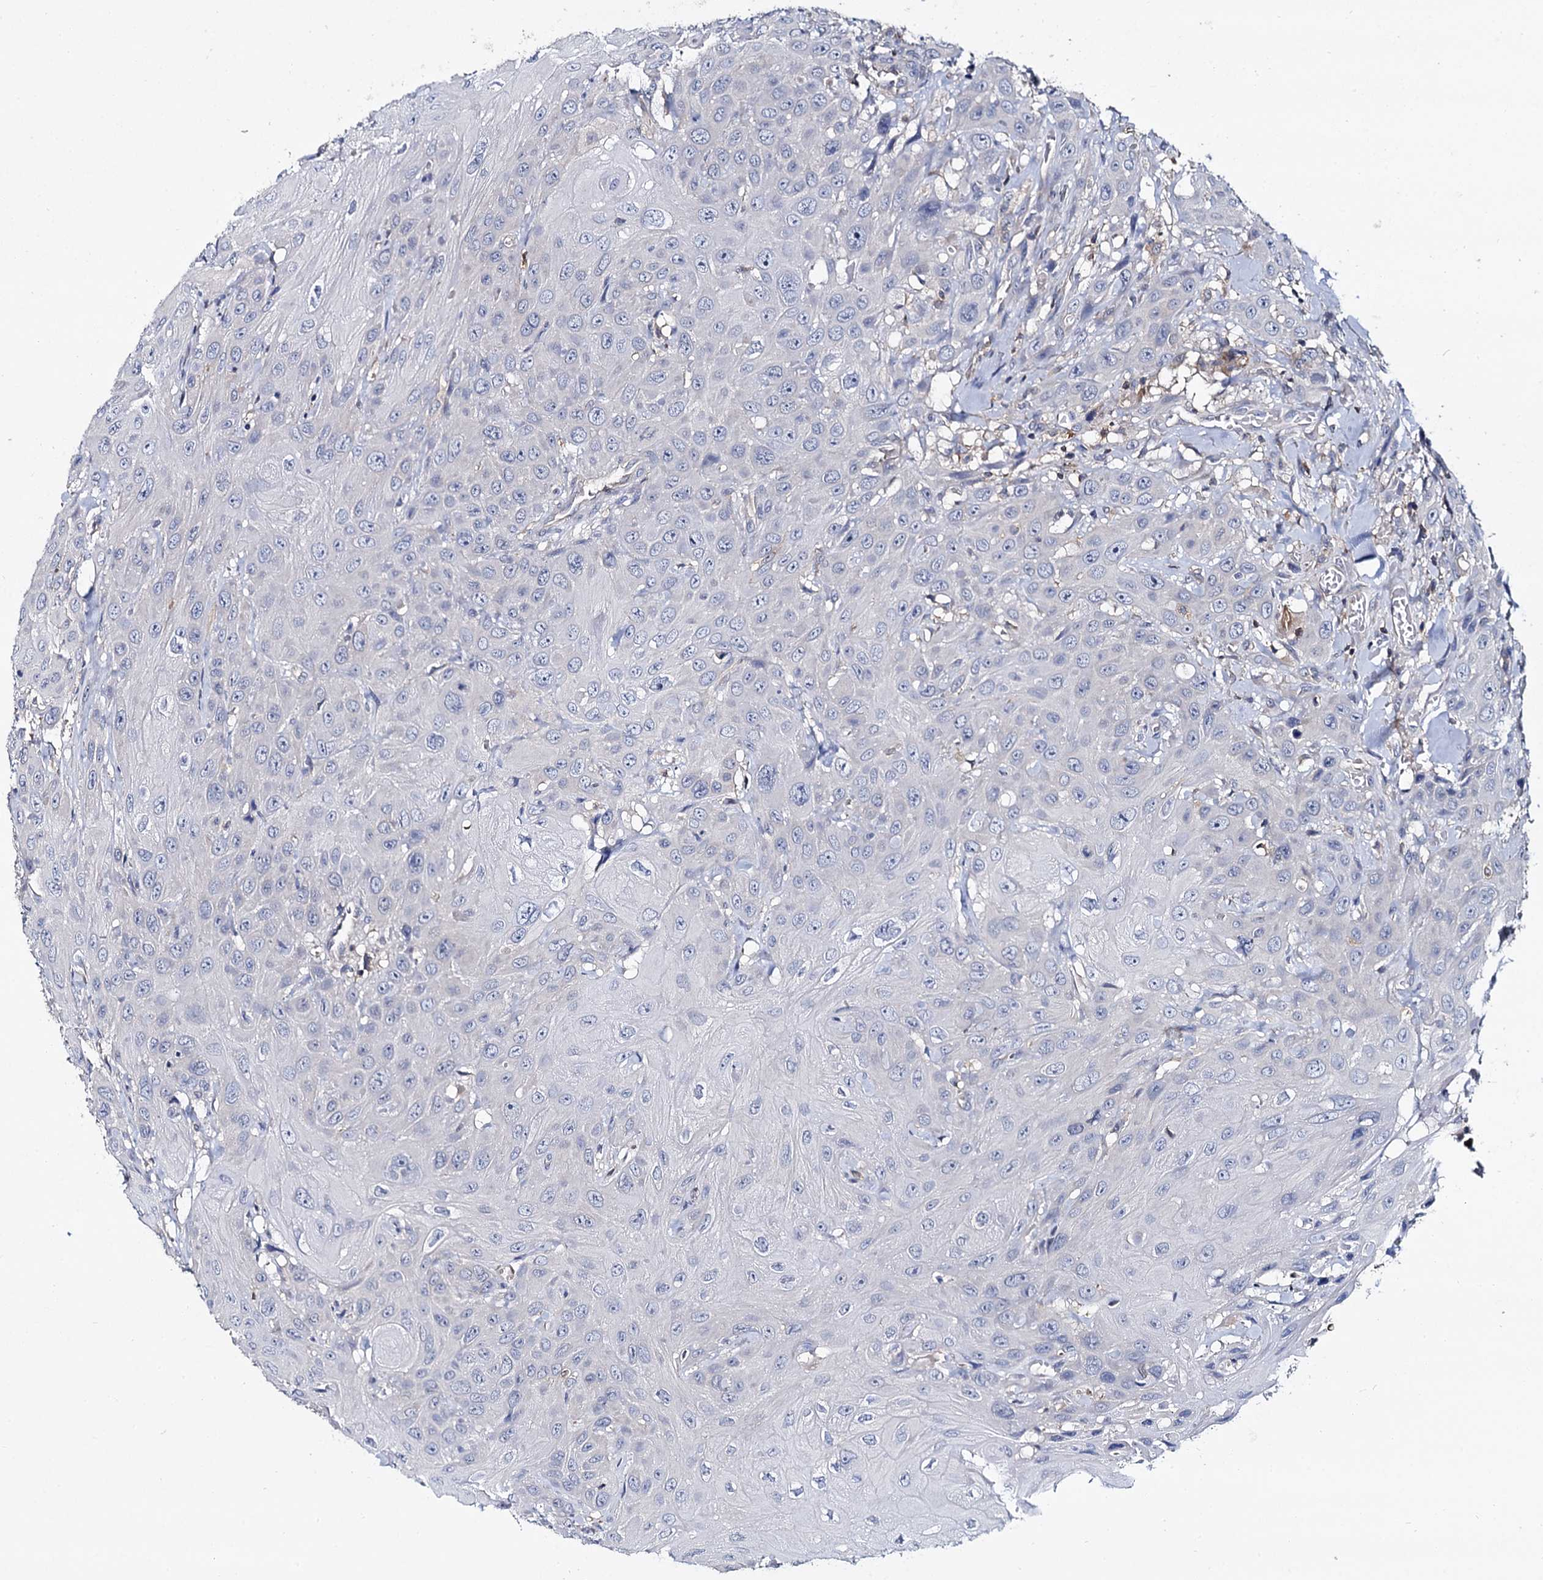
{"staining": {"intensity": "negative", "quantity": "none", "location": "none"}, "tissue": "head and neck cancer", "cell_type": "Tumor cells", "image_type": "cancer", "snomed": [{"axis": "morphology", "description": "Squamous cell carcinoma, NOS"}, {"axis": "topography", "description": "Head-Neck"}], "caption": "Photomicrograph shows no protein positivity in tumor cells of head and neck cancer (squamous cell carcinoma) tissue.", "gene": "ANKRD13A", "patient": {"sex": "male", "age": 81}}